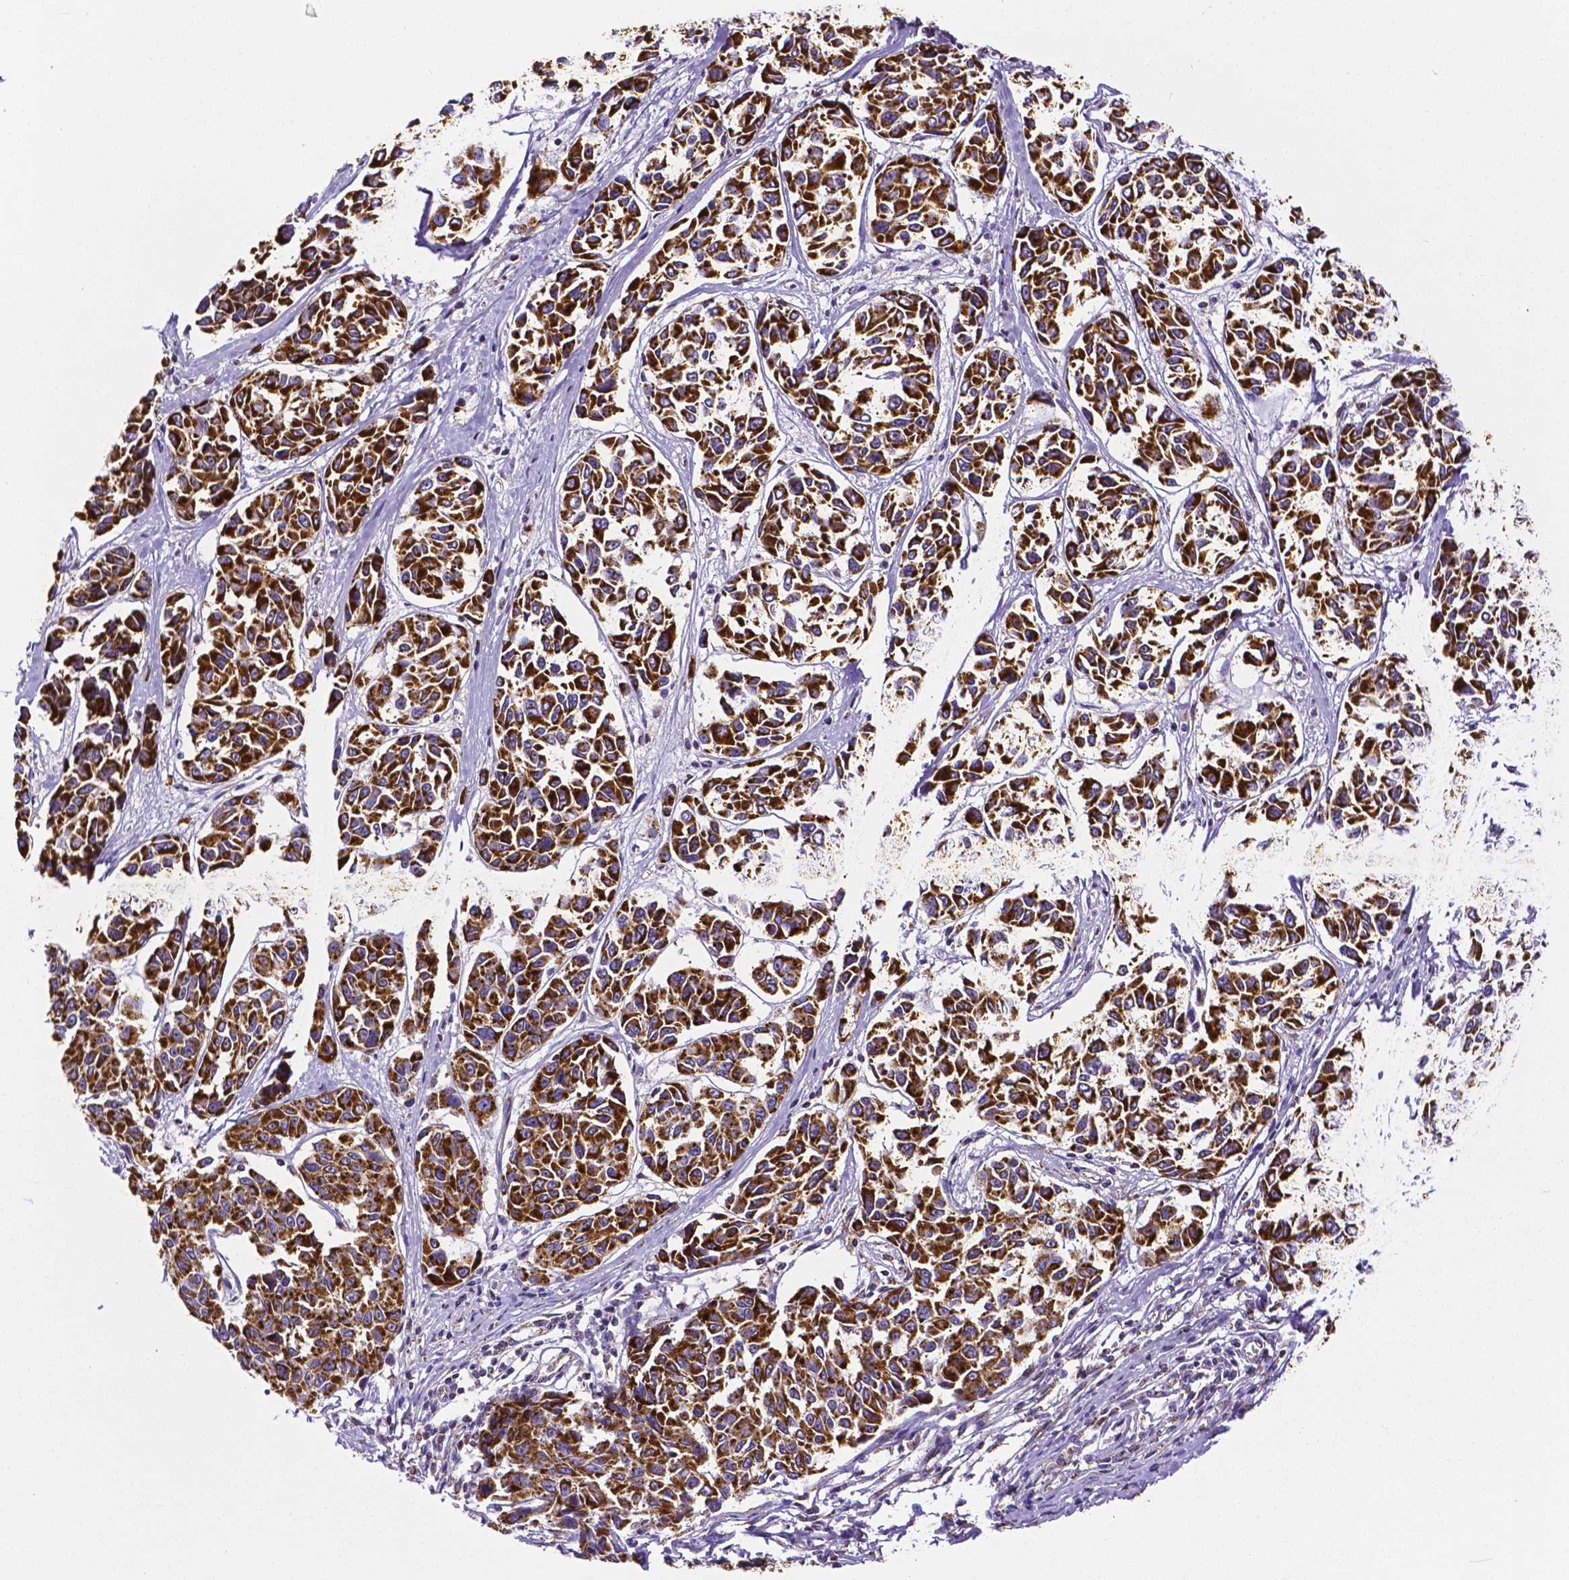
{"staining": {"intensity": "strong", "quantity": ">75%", "location": "cytoplasmic/membranous"}, "tissue": "melanoma", "cell_type": "Tumor cells", "image_type": "cancer", "snomed": [{"axis": "morphology", "description": "Malignant melanoma, NOS"}, {"axis": "topography", "description": "Skin"}], "caption": "A high-resolution histopathology image shows immunohistochemistry staining of malignant melanoma, which exhibits strong cytoplasmic/membranous positivity in approximately >75% of tumor cells.", "gene": "MACC1", "patient": {"sex": "female", "age": 66}}